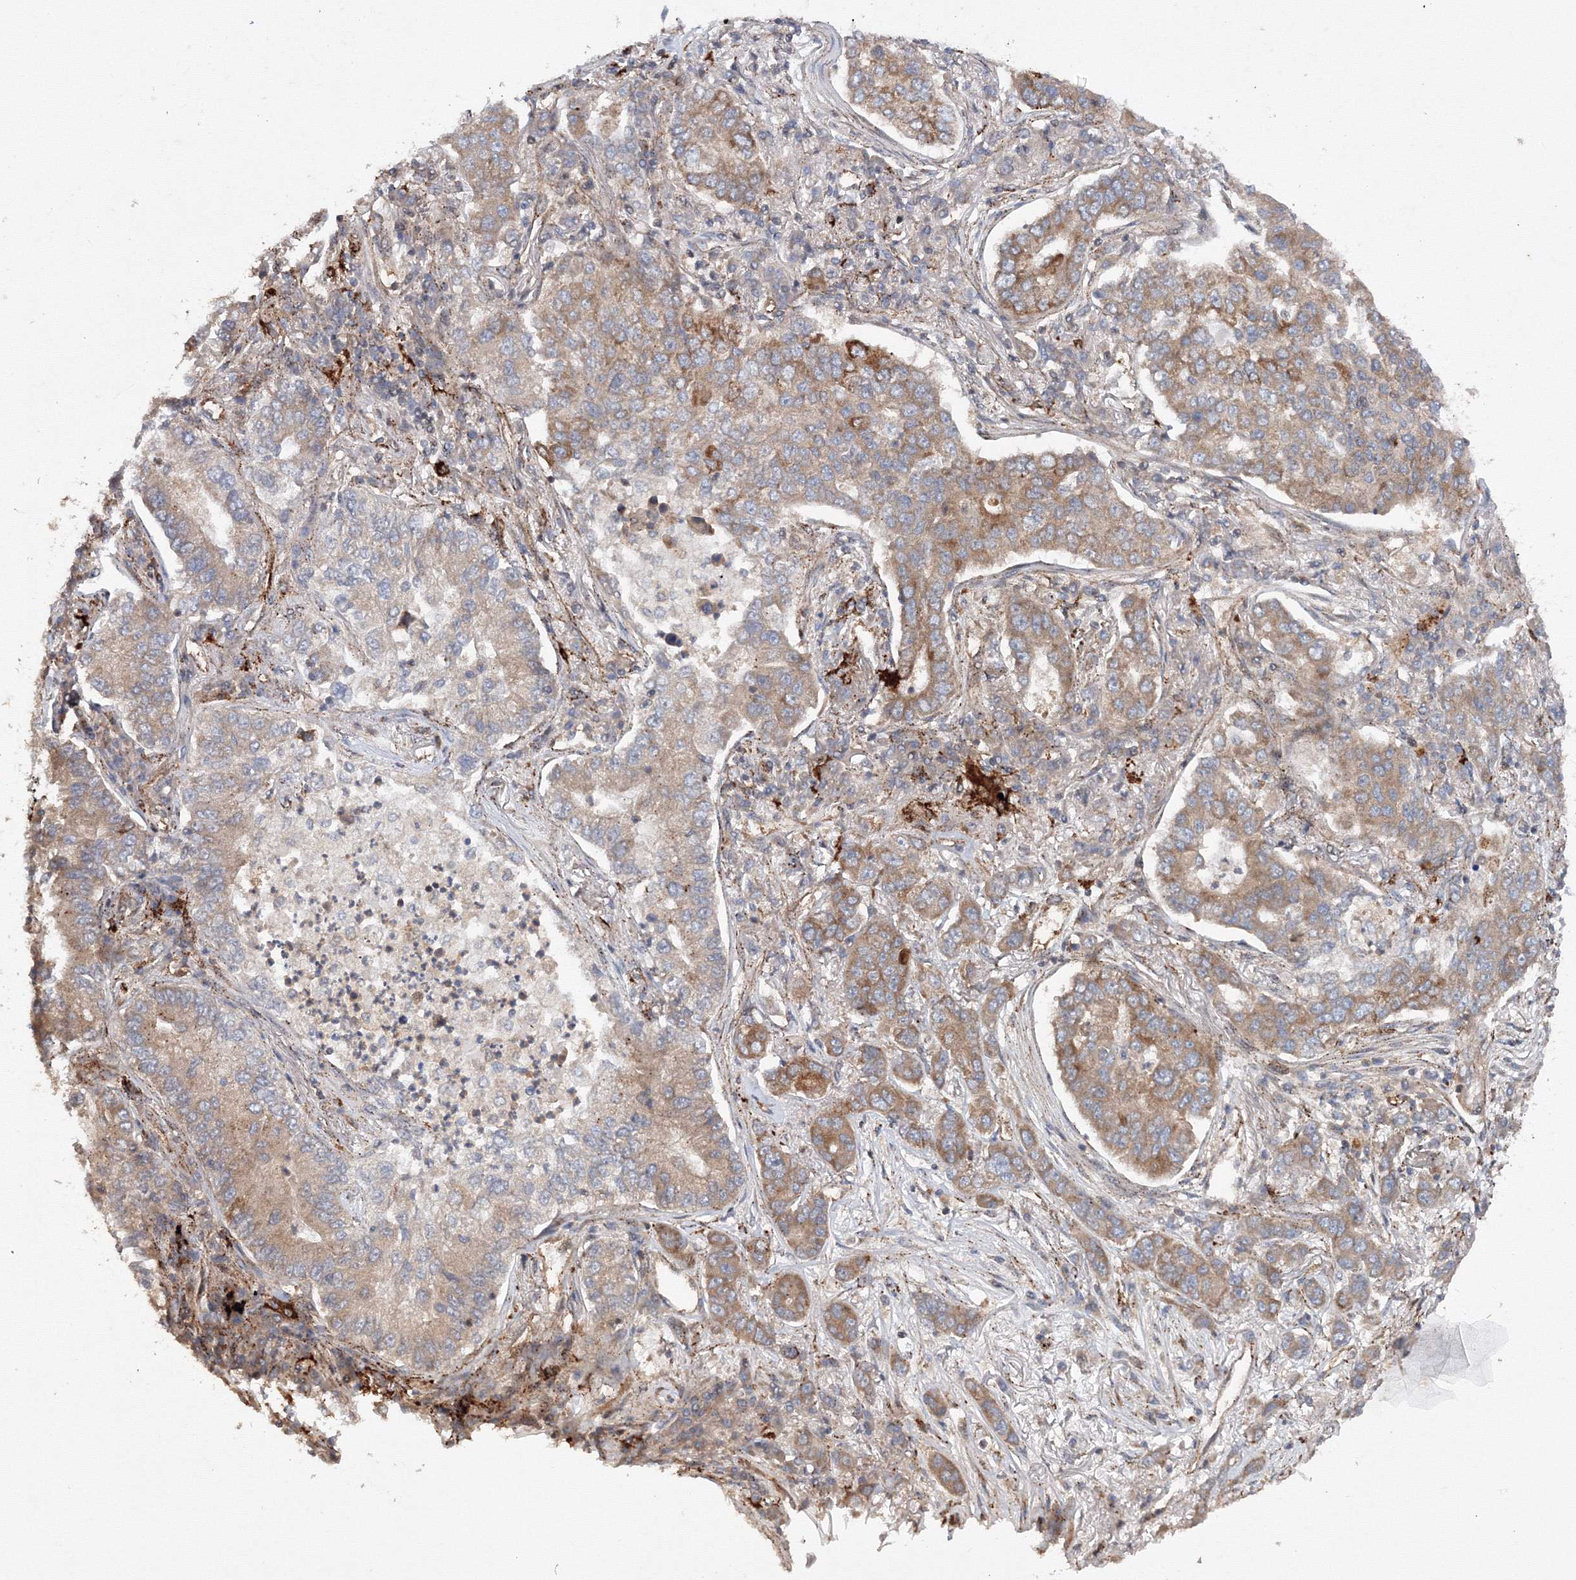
{"staining": {"intensity": "moderate", "quantity": ">75%", "location": "cytoplasmic/membranous"}, "tissue": "lung cancer", "cell_type": "Tumor cells", "image_type": "cancer", "snomed": [{"axis": "morphology", "description": "Adenocarcinoma, NOS"}, {"axis": "topography", "description": "Lung"}], "caption": "Lung cancer was stained to show a protein in brown. There is medium levels of moderate cytoplasmic/membranous staining in about >75% of tumor cells.", "gene": "DCTD", "patient": {"sex": "male", "age": 49}}